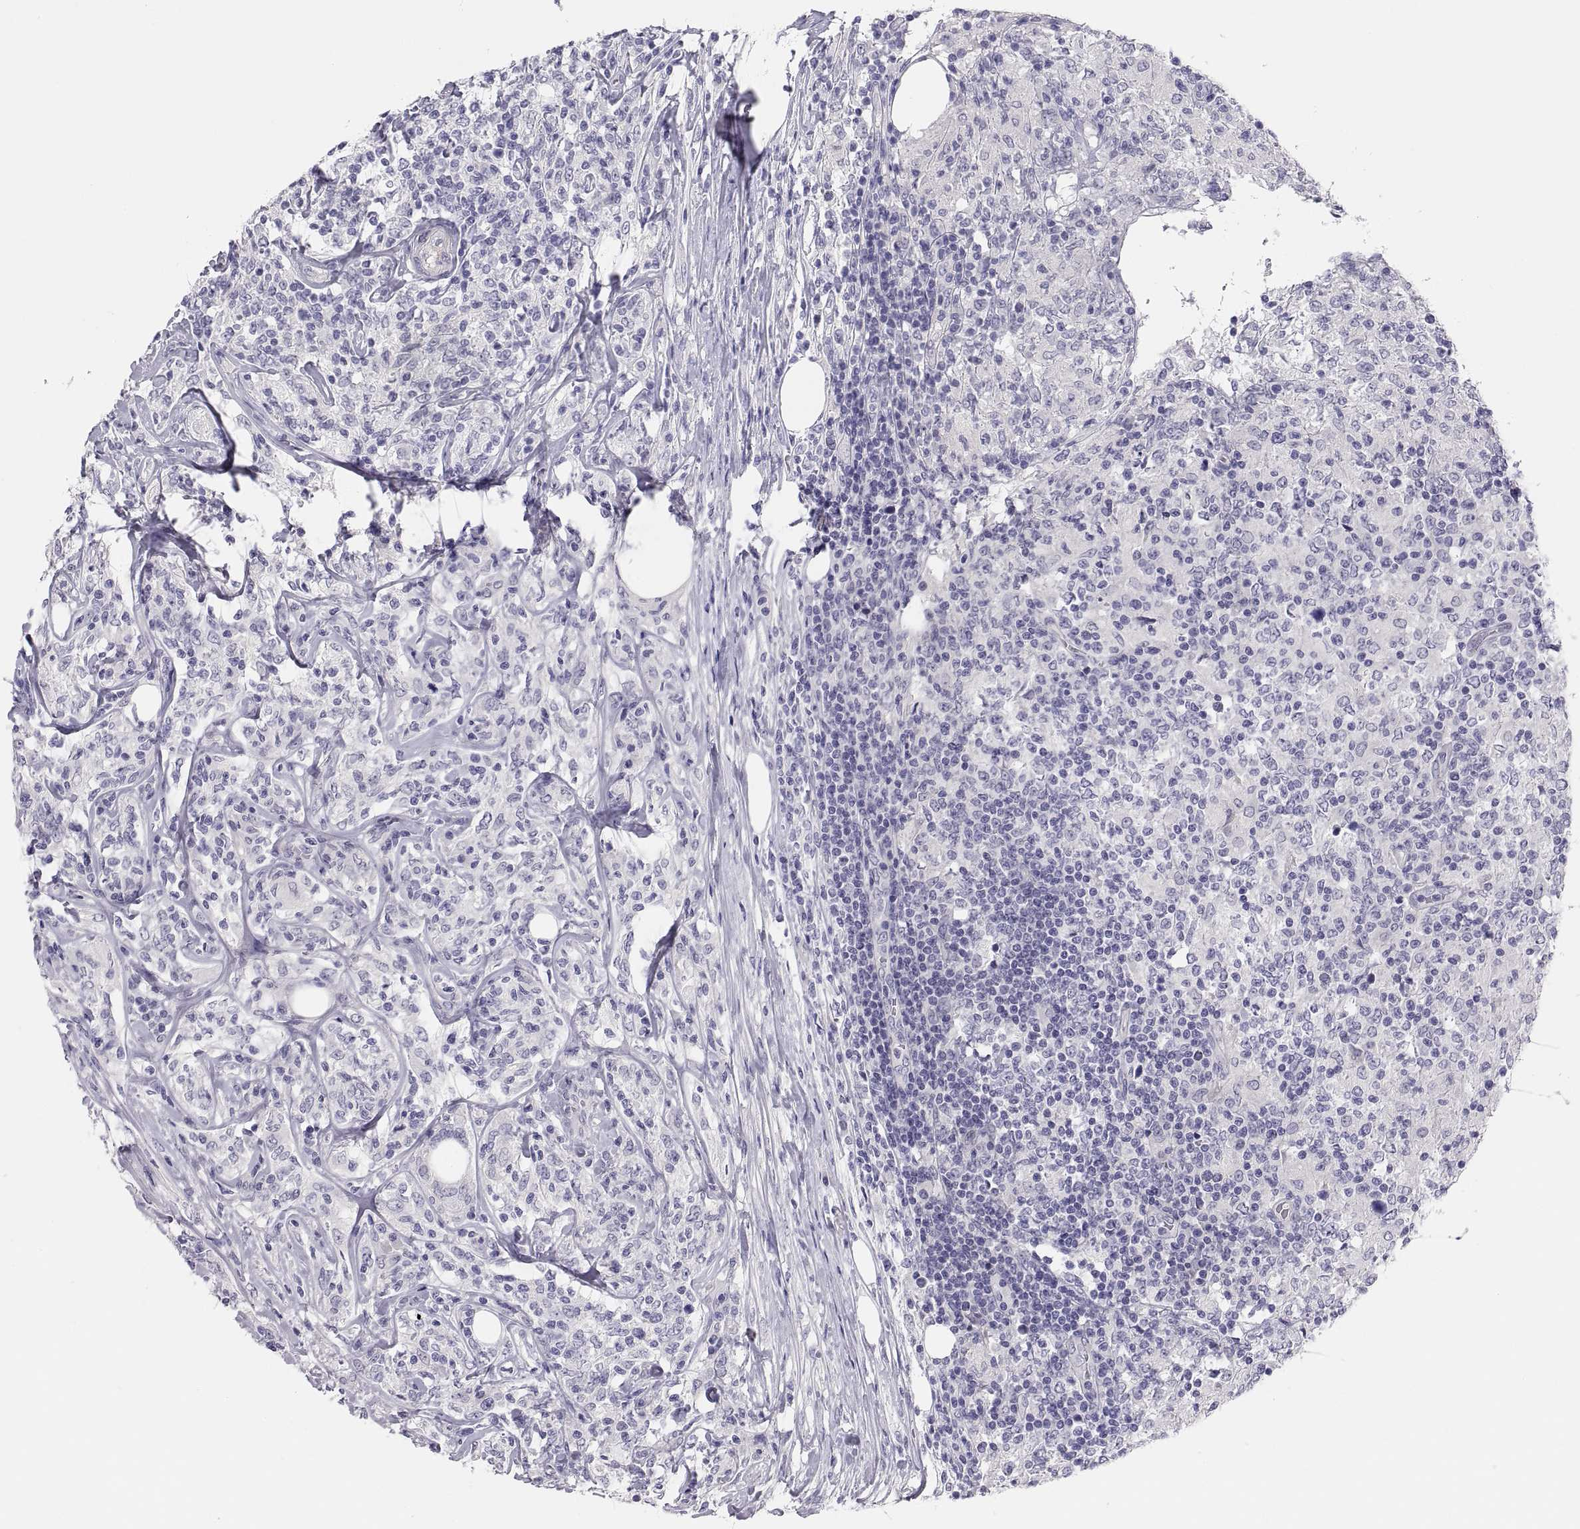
{"staining": {"intensity": "negative", "quantity": "none", "location": "none"}, "tissue": "lymphoma", "cell_type": "Tumor cells", "image_type": "cancer", "snomed": [{"axis": "morphology", "description": "Malignant lymphoma, non-Hodgkin's type, High grade"}, {"axis": "topography", "description": "Lymph node"}], "caption": "Human lymphoma stained for a protein using IHC reveals no positivity in tumor cells.", "gene": "STRC", "patient": {"sex": "female", "age": 84}}